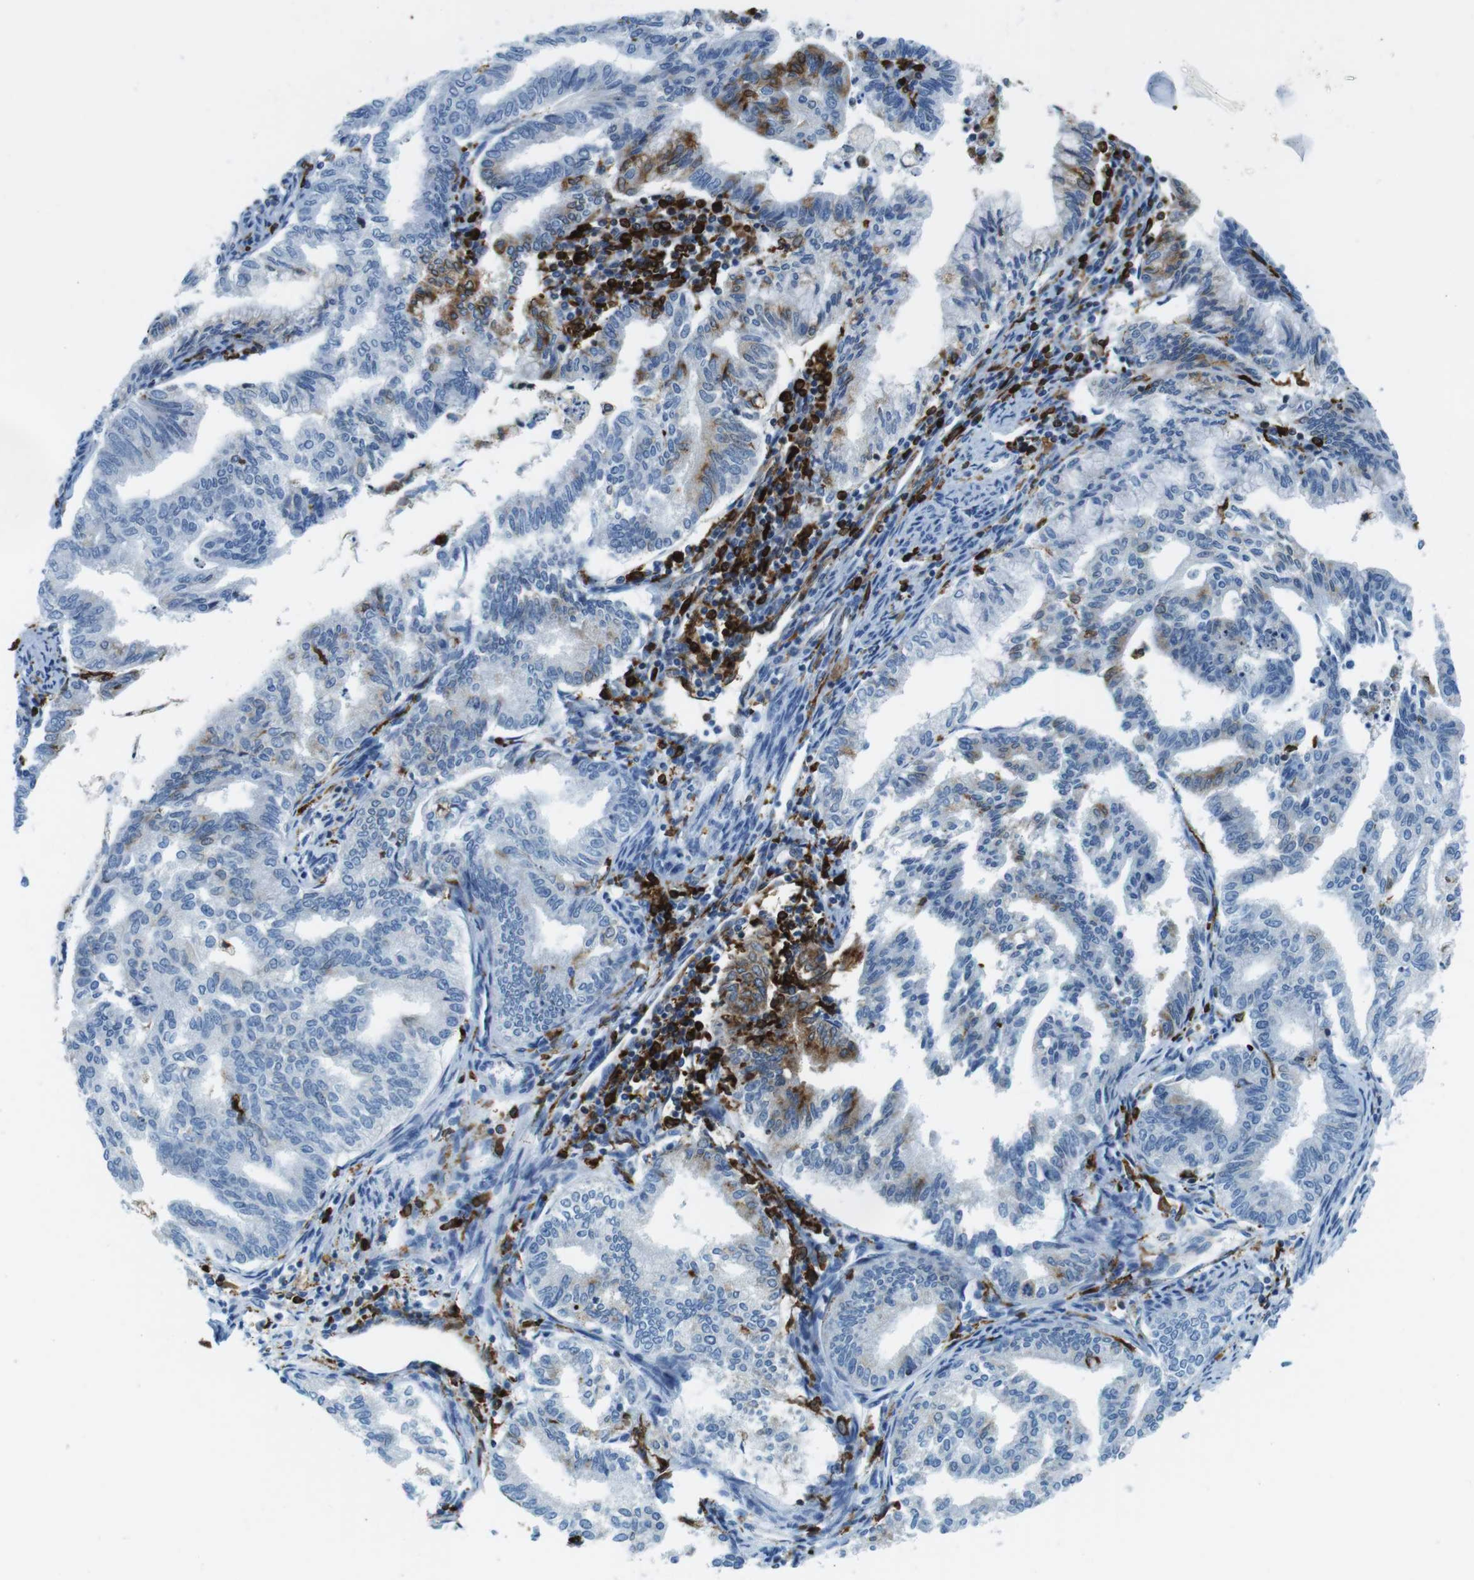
{"staining": {"intensity": "negative", "quantity": "none", "location": "none"}, "tissue": "endometrial cancer", "cell_type": "Tumor cells", "image_type": "cancer", "snomed": [{"axis": "morphology", "description": "Adenocarcinoma, NOS"}, {"axis": "topography", "description": "Endometrium"}], "caption": "Immunohistochemistry photomicrograph of human endometrial adenocarcinoma stained for a protein (brown), which displays no staining in tumor cells. (Brightfield microscopy of DAB IHC at high magnification).", "gene": "CIITA", "patient": {"sex": "female", "age": 79}}